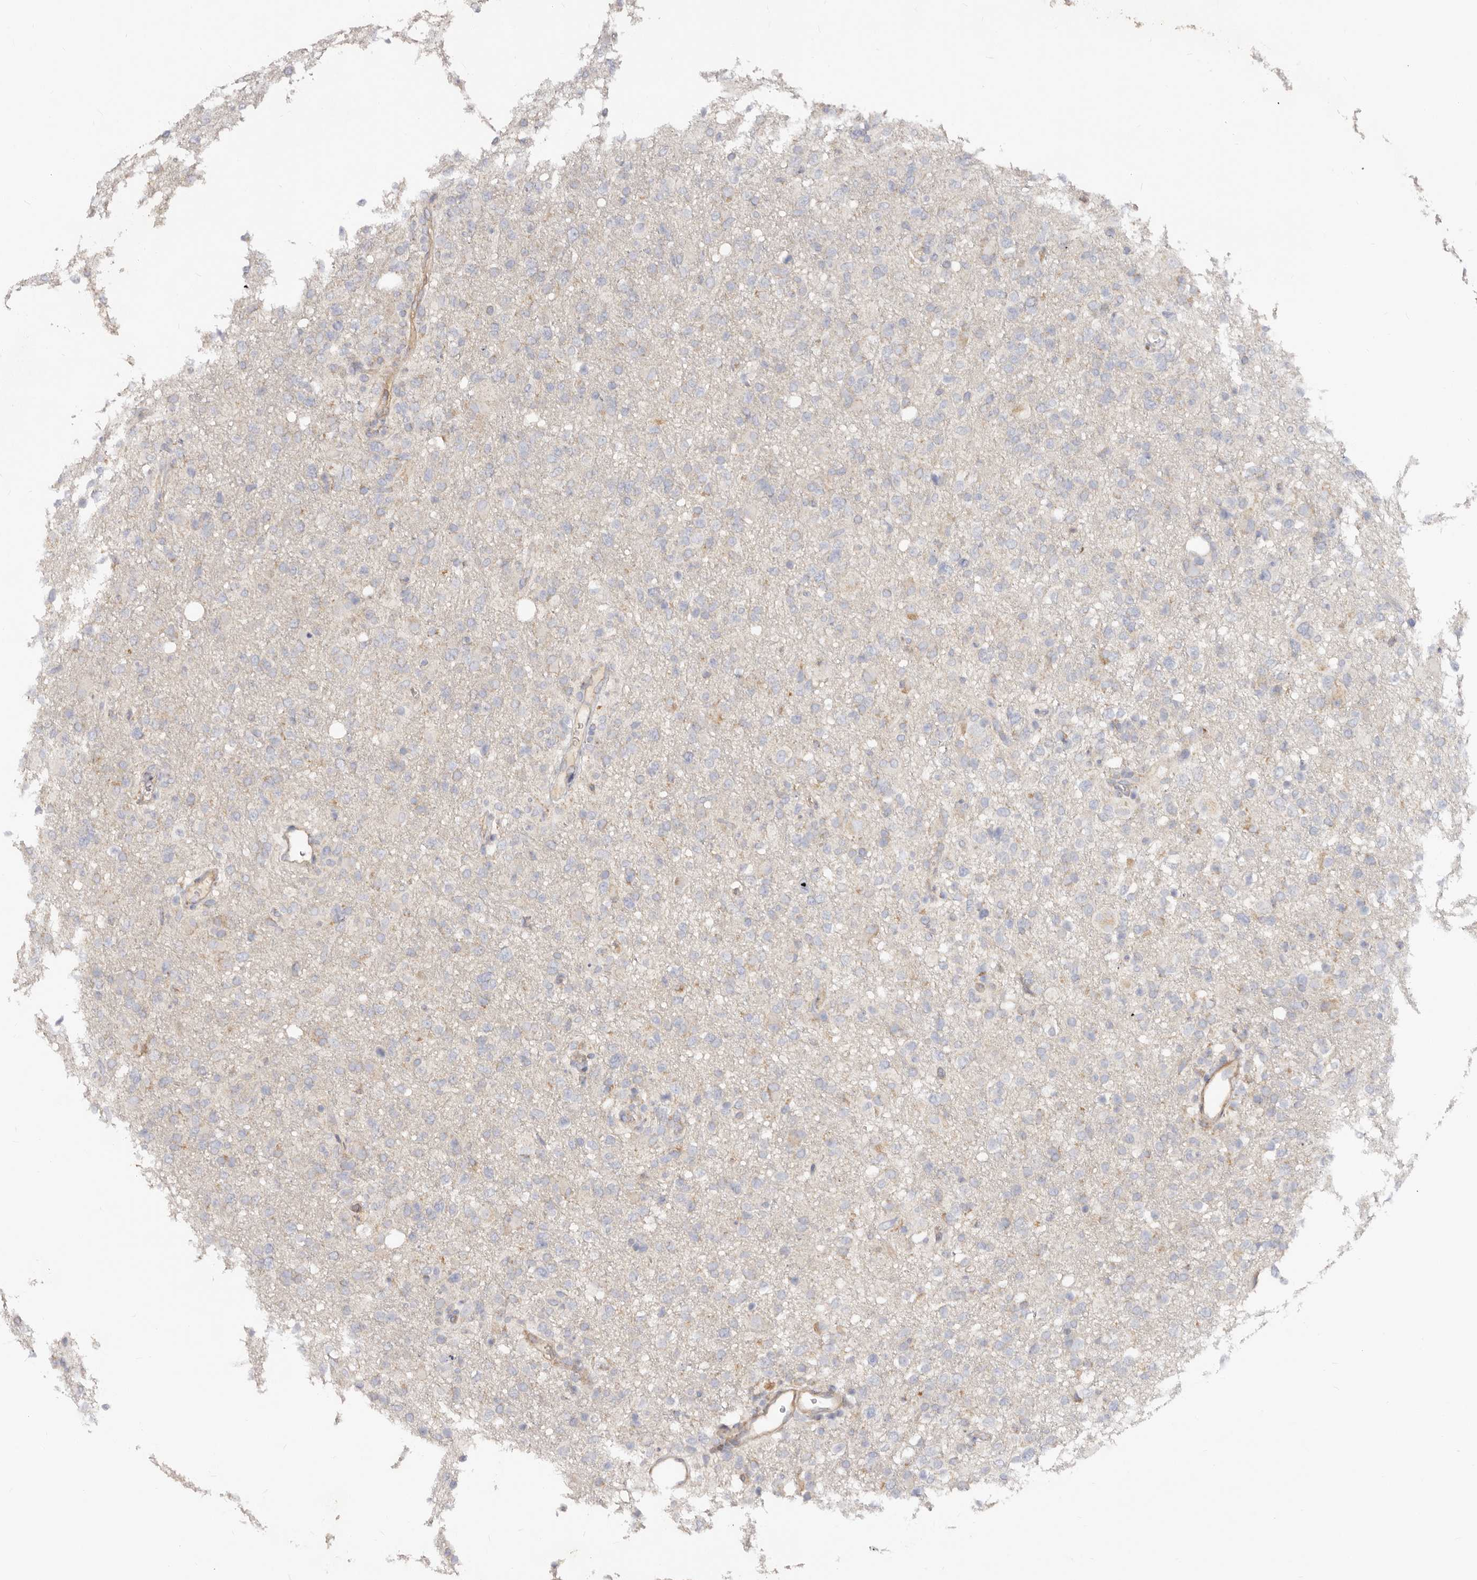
{"staining": {"intensity": "negative", "quantity": "none", "location": "none"}, "tissue": "glioma", "cell_type": "Tumor cells", "image_type": "cancer", "snomed": [{"axis": "morphology", "description": "Glioma, malignant, High grade"}, {"axis": "topography", "description": "Brain"}], "caption": "IHC of glioma reveals no expression in tumor cells.", "gene": "BAIAP2L1", "patient": {"sex": "female", "age": 57}}